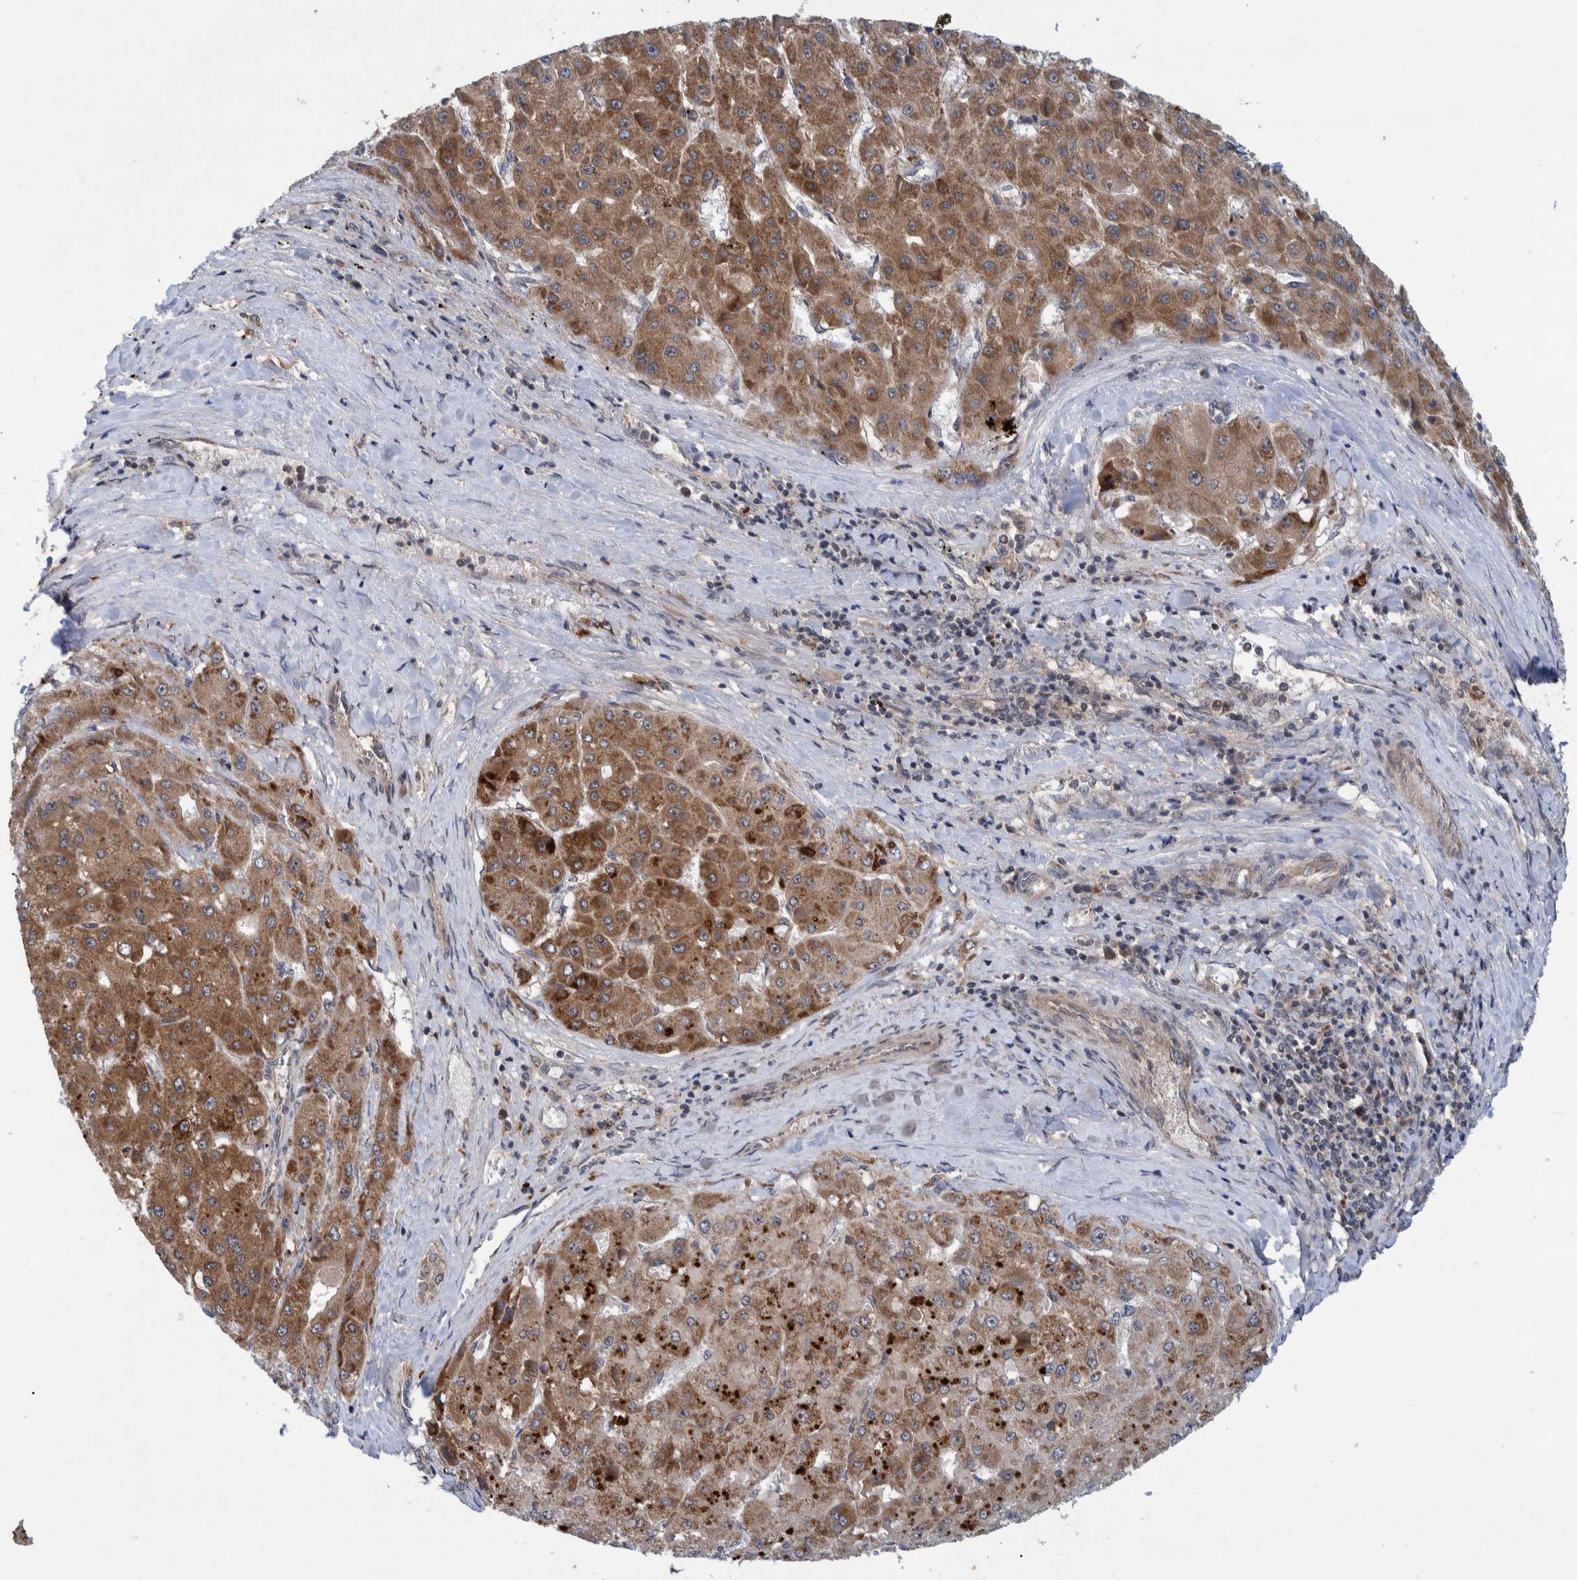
{"staining": {"intensity": "moderate", "quantity": ">75%", "location": "cytoplasmic/membranous"}, "tissue": "liver cancer", "cell_type": "Tumor cells", "image_type": "cancer", "snomed": [{"axis": "morphology", "description": "Carcinoma, Hepatocellular, NOS"}, {"axis": "topography", "description": "Liver"}], "caption": "Liver hepatocellular carcinoma stained for a protein (brown) displays moderate cytoplasmic/membranous positive positivity in approximately >75% of tumor cells.", "gene": "MRPS7", "patient": {"sex": "female", "age": 73}}